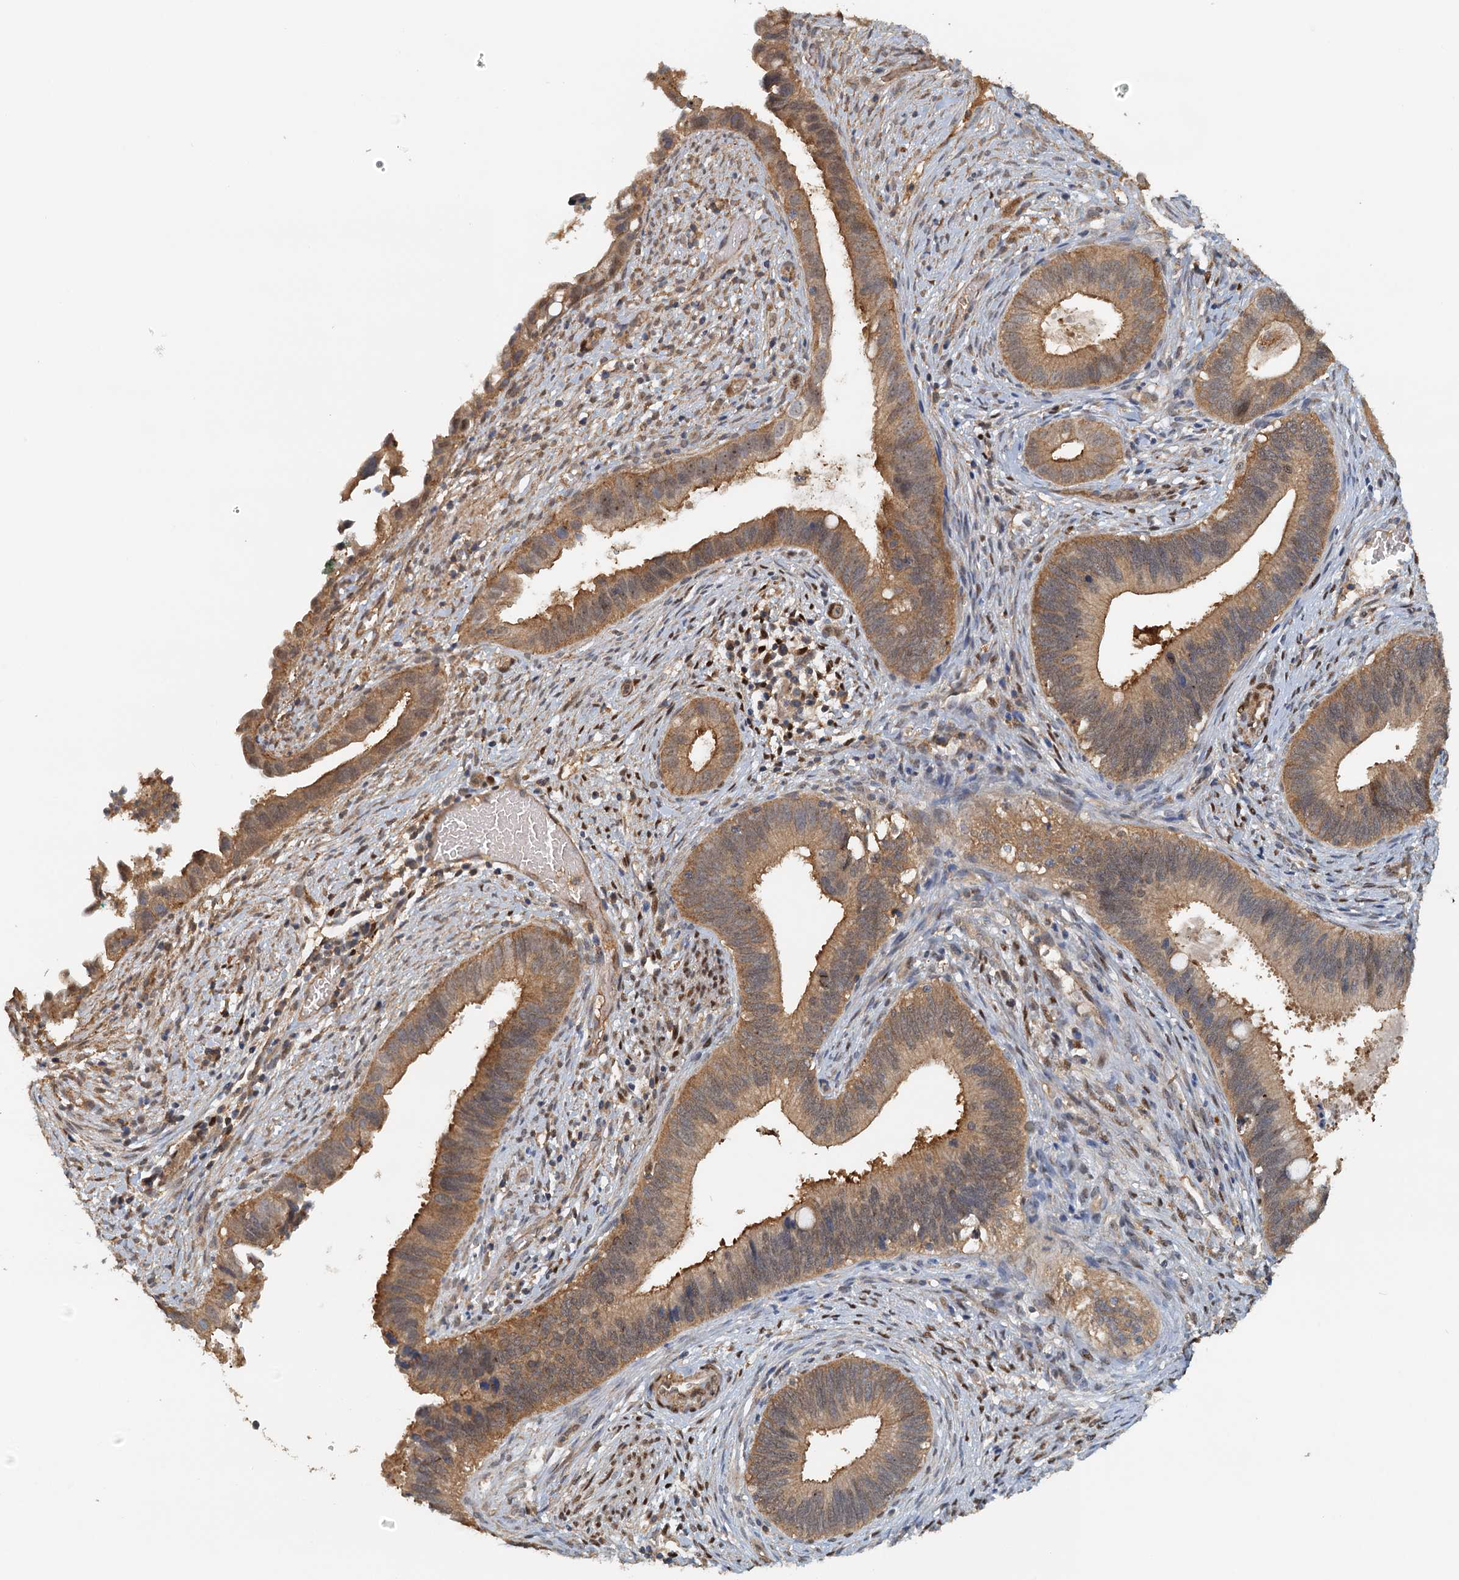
{"staining": {"intensity": "moderate", "quantity": ">75%", "location": "cytoplasmic/membranous"}, "tissue": "cervical cancer", "cell_type": "Tumor cells", "image_type": "cancer", "snomed": [{"axis": "morphology", "description": "Adenocarcinoma, NOS"}, {"axis": "topography", "description": "Cervix"}], "caption": "Moderate cytoplasmic/membranous staining is identified in approximately >75% of tumor cells in cervical adenocarcinoma.", "gene": "UBL7", "patient": {"sex": "female", "age": 42}}